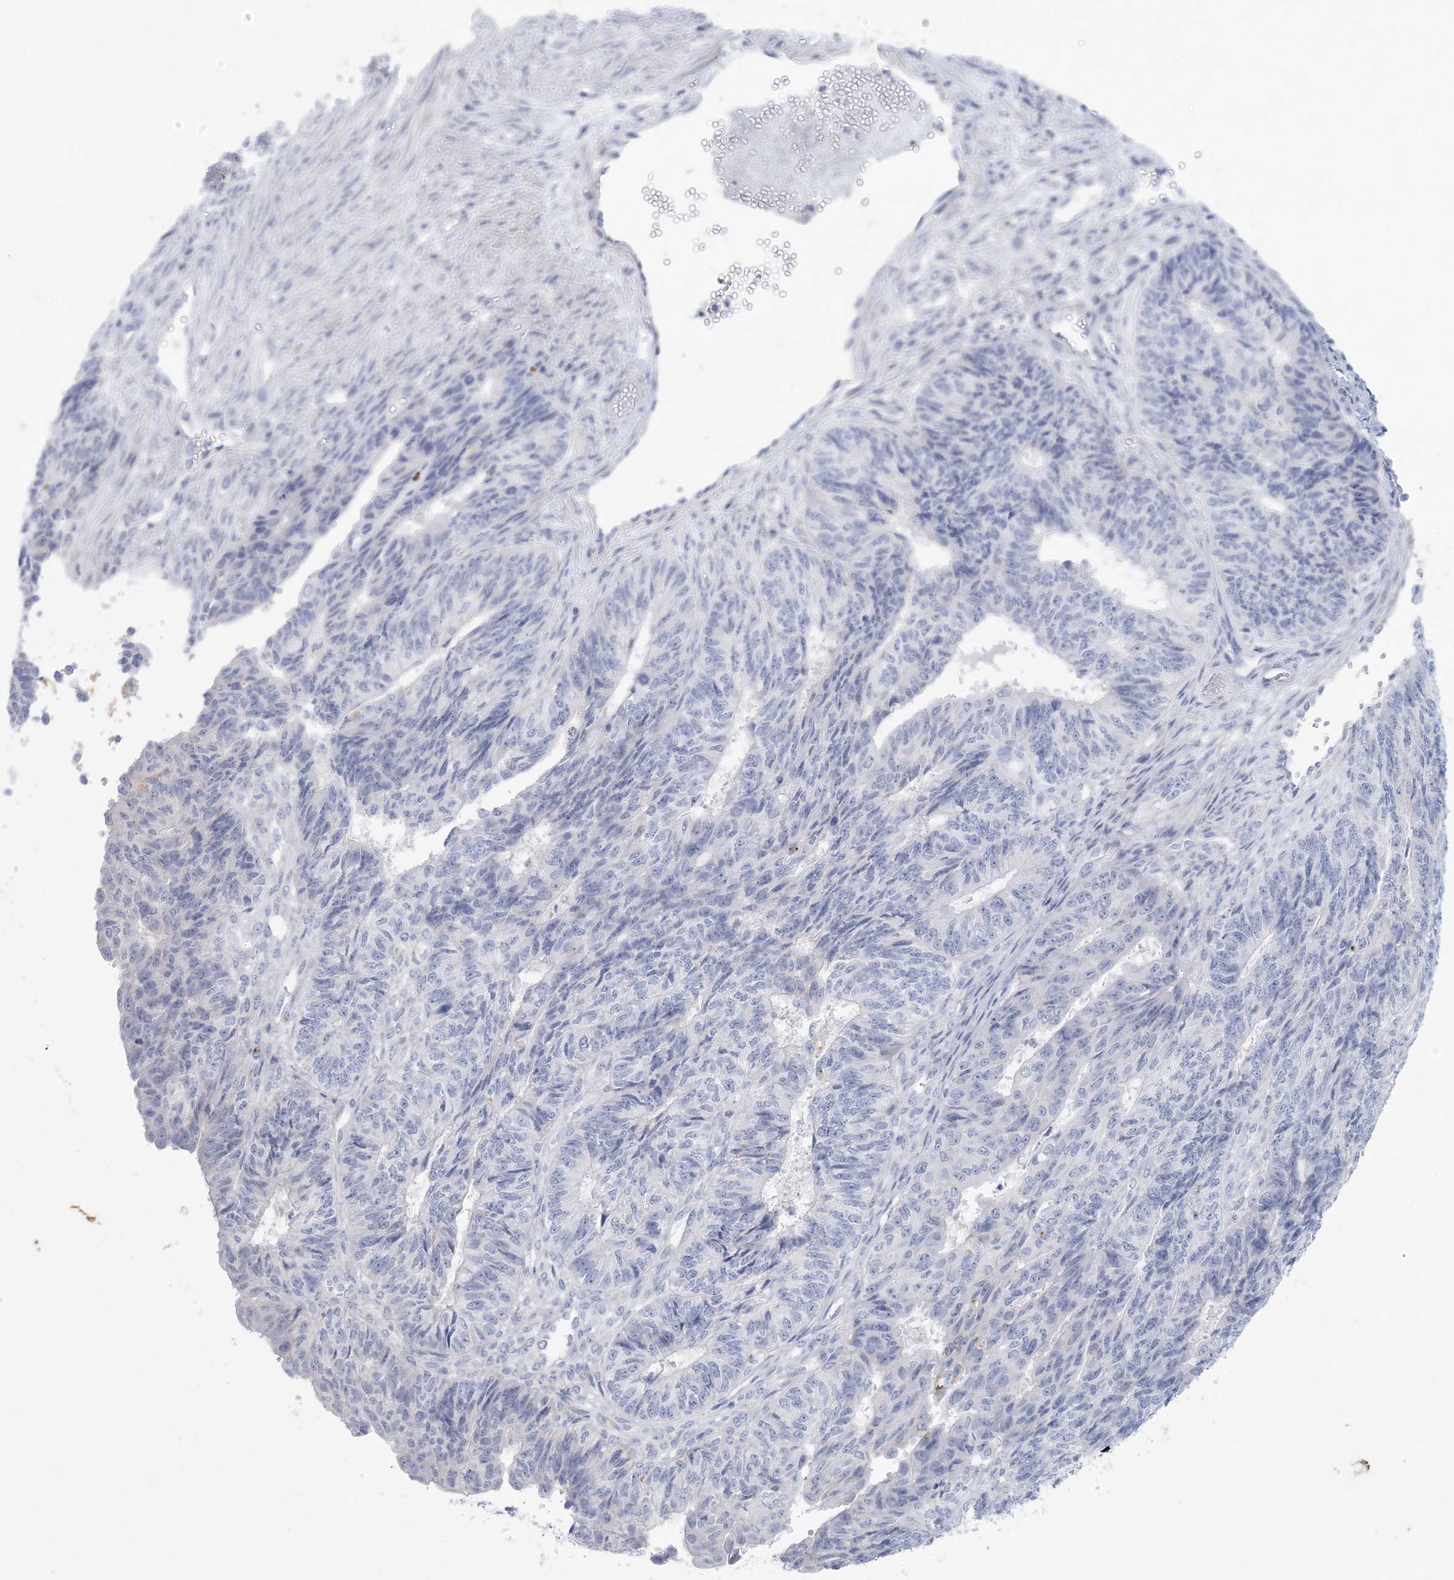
{"staining": {"intensity": "negative", "quantity": "none", "location": "none"}, "tissue": "endometrial cancer", "cell_type": "Tumor cells", "image_type": "cancer", "snomed": [{"axis": "morphology", "description": "Adenocarcinoma, NOS"}, {"axis": "topography", "description": "Endometrium"}], "caption": "Human endometrial cancer stained for a protein using IHC exhibits no expression in tumor cells.", "gene": "GABRG1", "patient": {"sex": "female", "age": 32}}